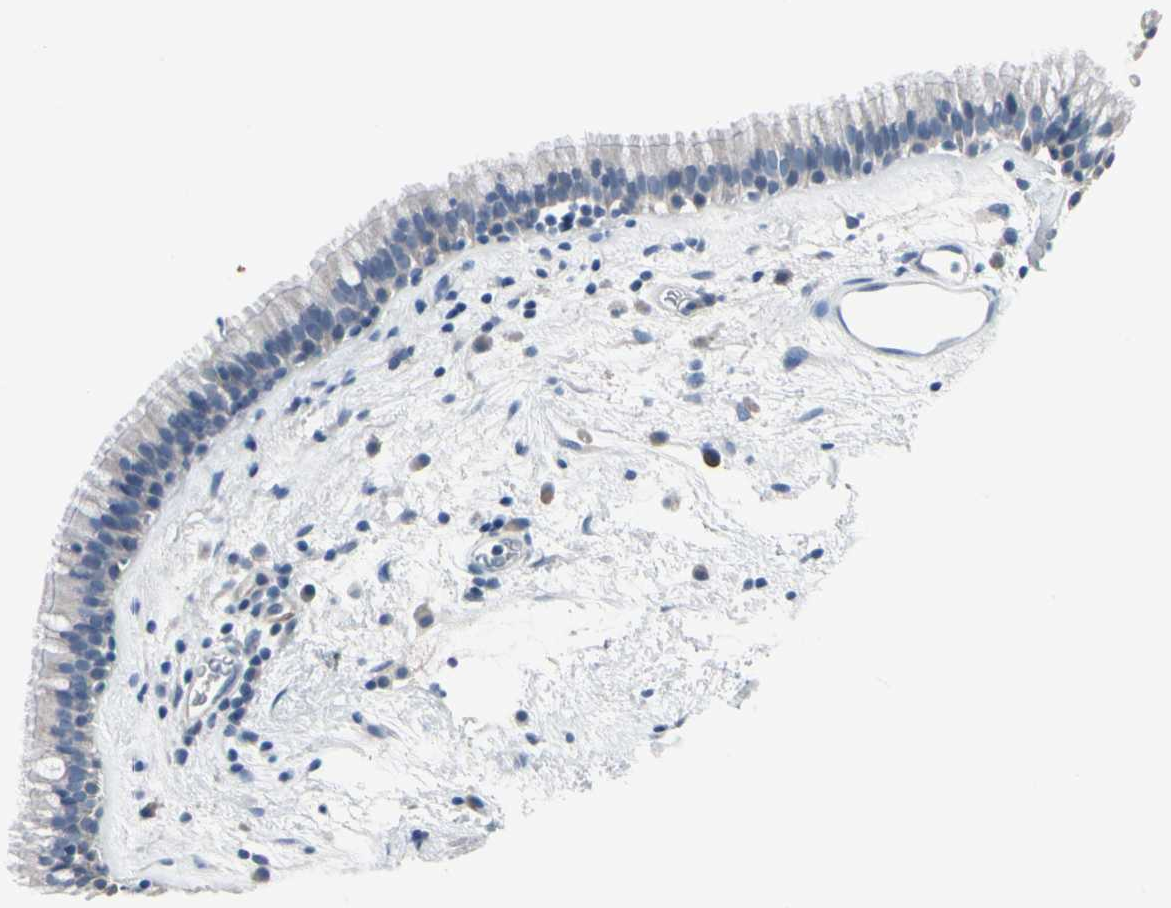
{"staining": {"intensity": "negative", "quantity": "none", "location": "none"}, "tissue": "nasopharynx", "cell_type": "Respiratory epithelial cells", "image_type": "normal", "snomed": [{"axis": "morphology", "description": "Normal tissue, NOS"}, {"axis": "morphology", "description": "Inflammation, NOS"}, {"axis": "topography", "description": "Nasopharynx"}], "caption": "Respiratory epithelial cells are negative for brown protein staining in unremarkable nasopharynx. (DAB immunohistochemistry with hematoxylin counter stain).", "gene": "PGR", "patient": {"sex": "male", "age": 48}}